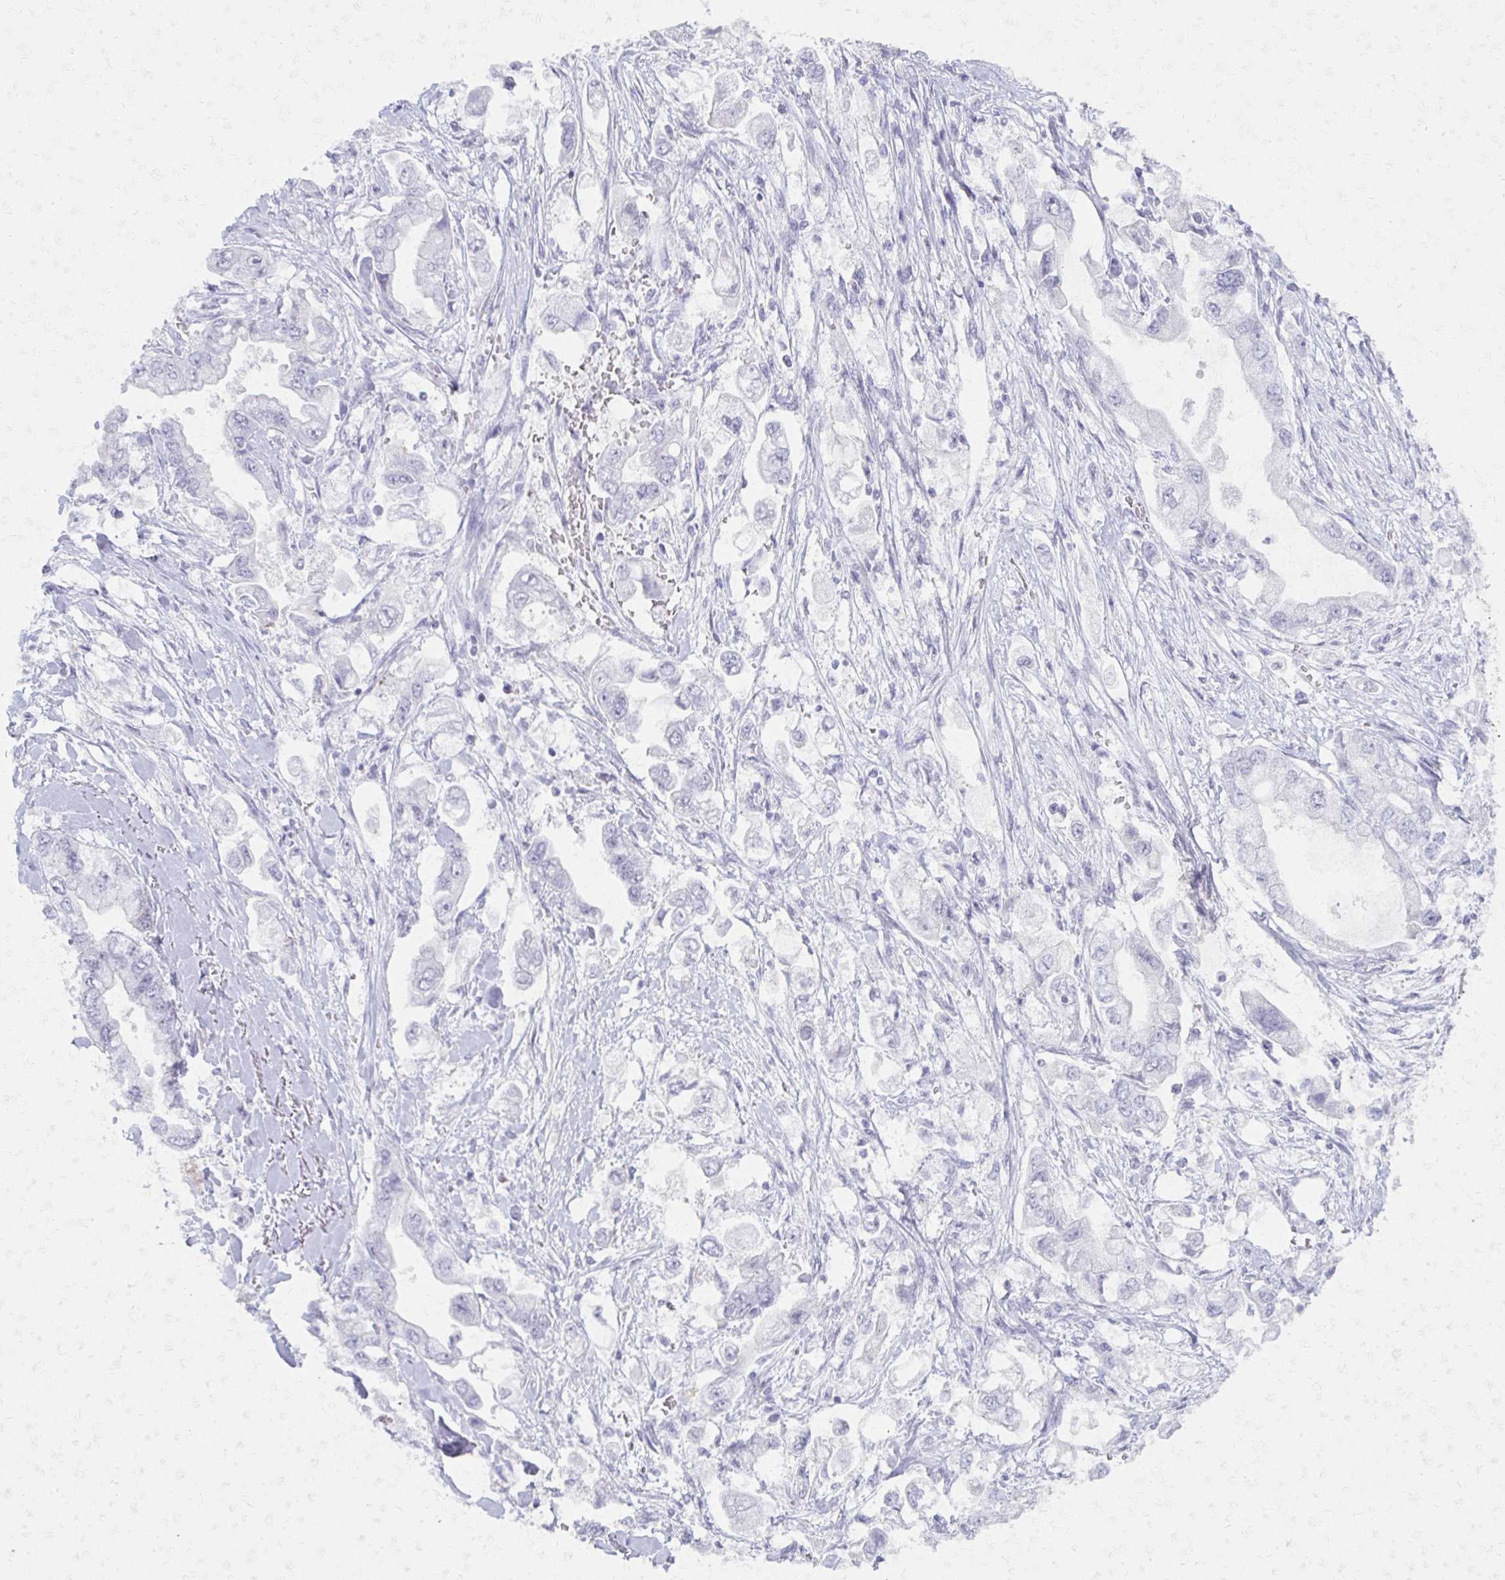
{"staining": {"intensity": "negative", "quantity": "none", "location": "none"}, "tissue": "stomach cancer", "cell_type": "Tumor cells", "image_type": "cancer", "snomed": [{"axis": "morphology", "description": "Adenocarcinoma, NOS"}, {"axis": "topography", "description": "Stomach"}], "caption": "A high-resolution photomicrograph shows immunohistochemistry (IHC) staining of stomach adenocarcinoma, which demonstrates no significant positivity in tumor cells.", "gene": "MORC4", "patient": {"sex": "male", "age": 62}}